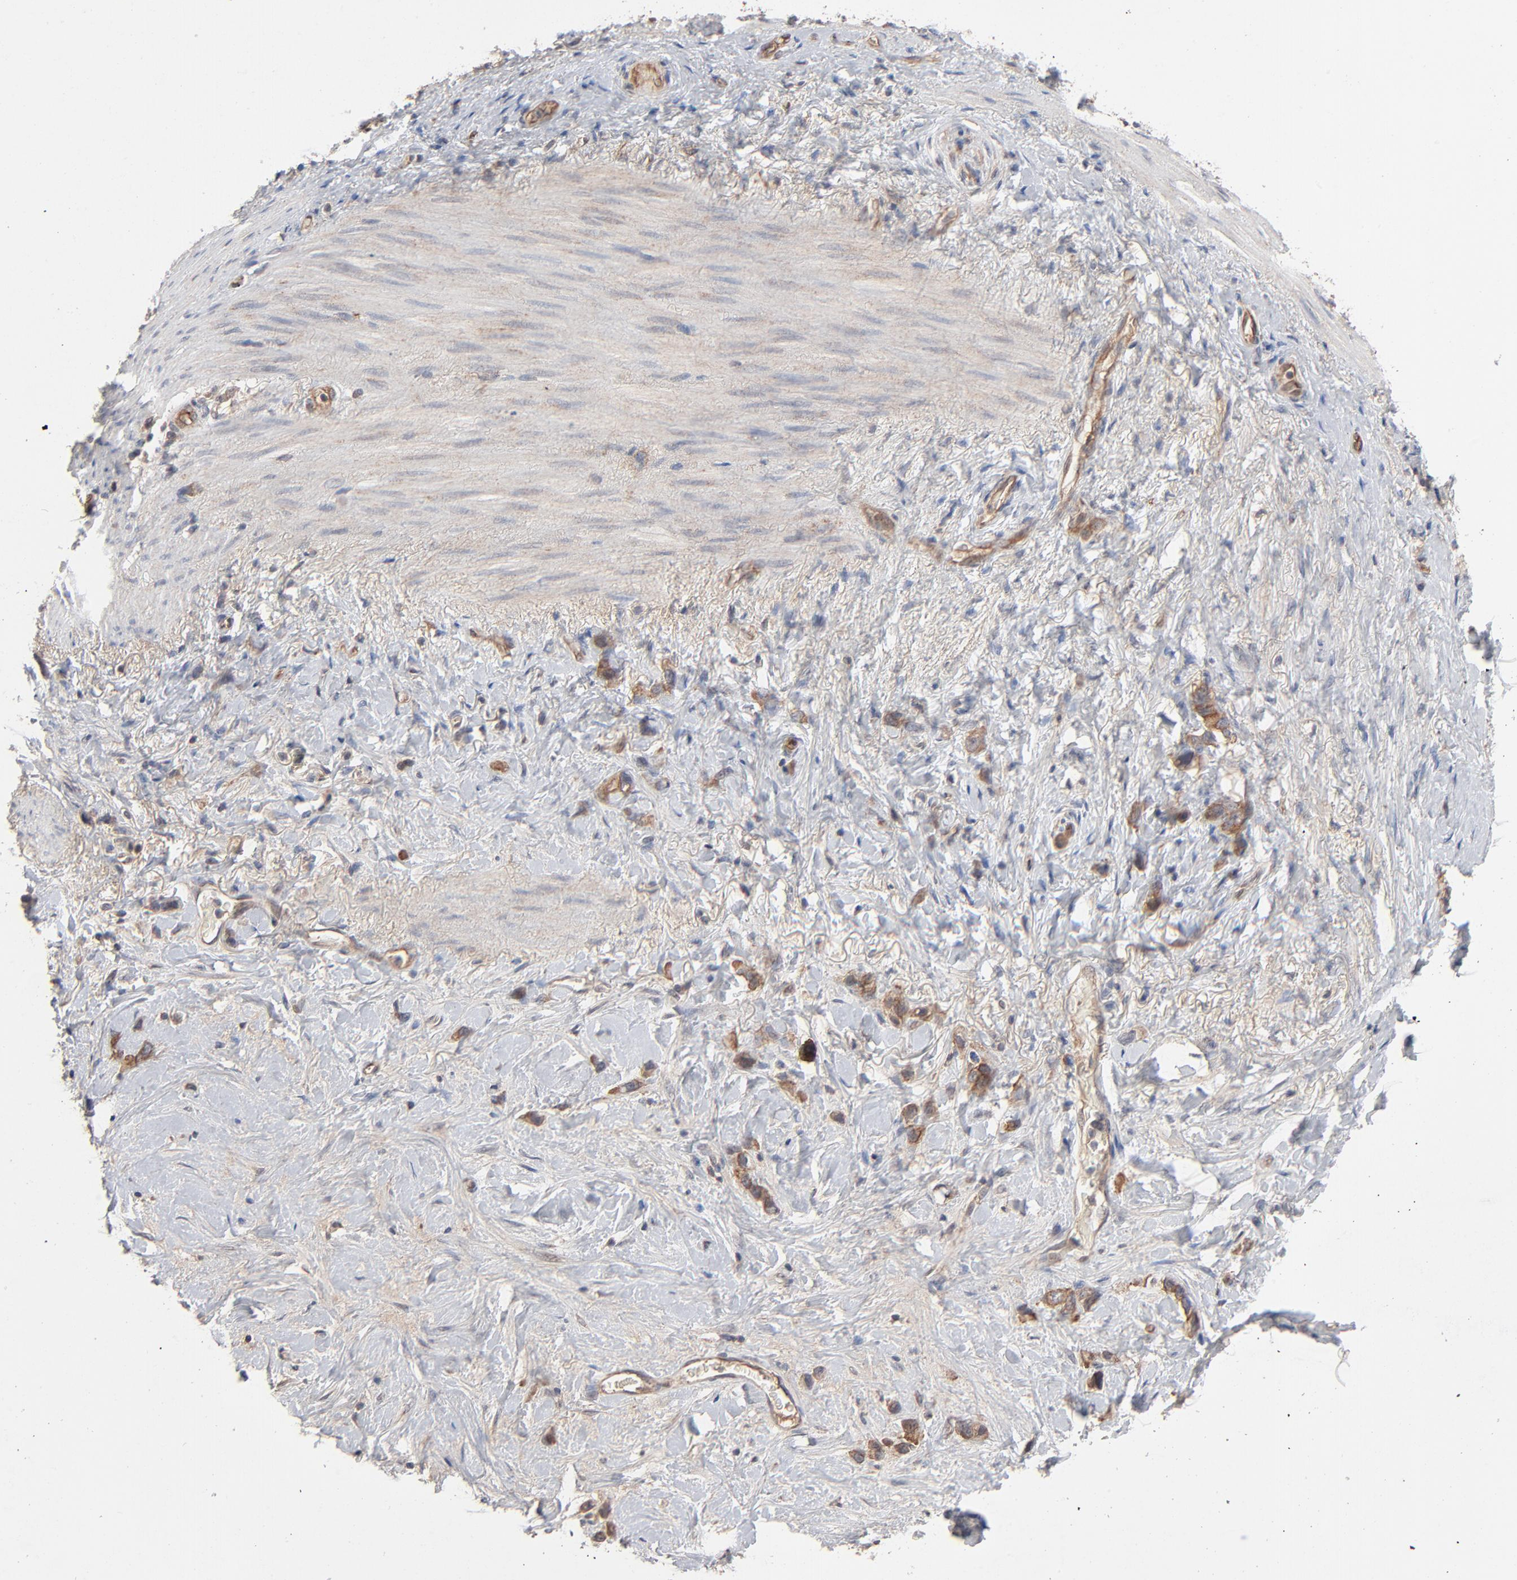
{"staining": {"intensity": "moderate", "quantity": ">75%", "location": "cytoplasmic/membranous"}, "tissue": "stomach cancer", "cell_type": "Tumor cells", "image_type": "cancer", "snomed": [{"axis": "morphology", "description": "Normal tissue, NOS"}, {"axis": "morphology", "description": "Adenocarcinoma, NOS"}, {"axis": "morphology", "description": "Adenocarcinoma, High grade"}, {"axis": "topography", "description": "Stomach, upper"}, {"axis": "topography", "description": "Stomach"}], "caption": "Tumor cells reveal medium levels of moderate cytoplasmic/membranous expression in about >75% of cells in high-grade adenocarcinoma (stomach).", "gene": "ABLIM3", "patient": {"sex": "female", "age": 65}}